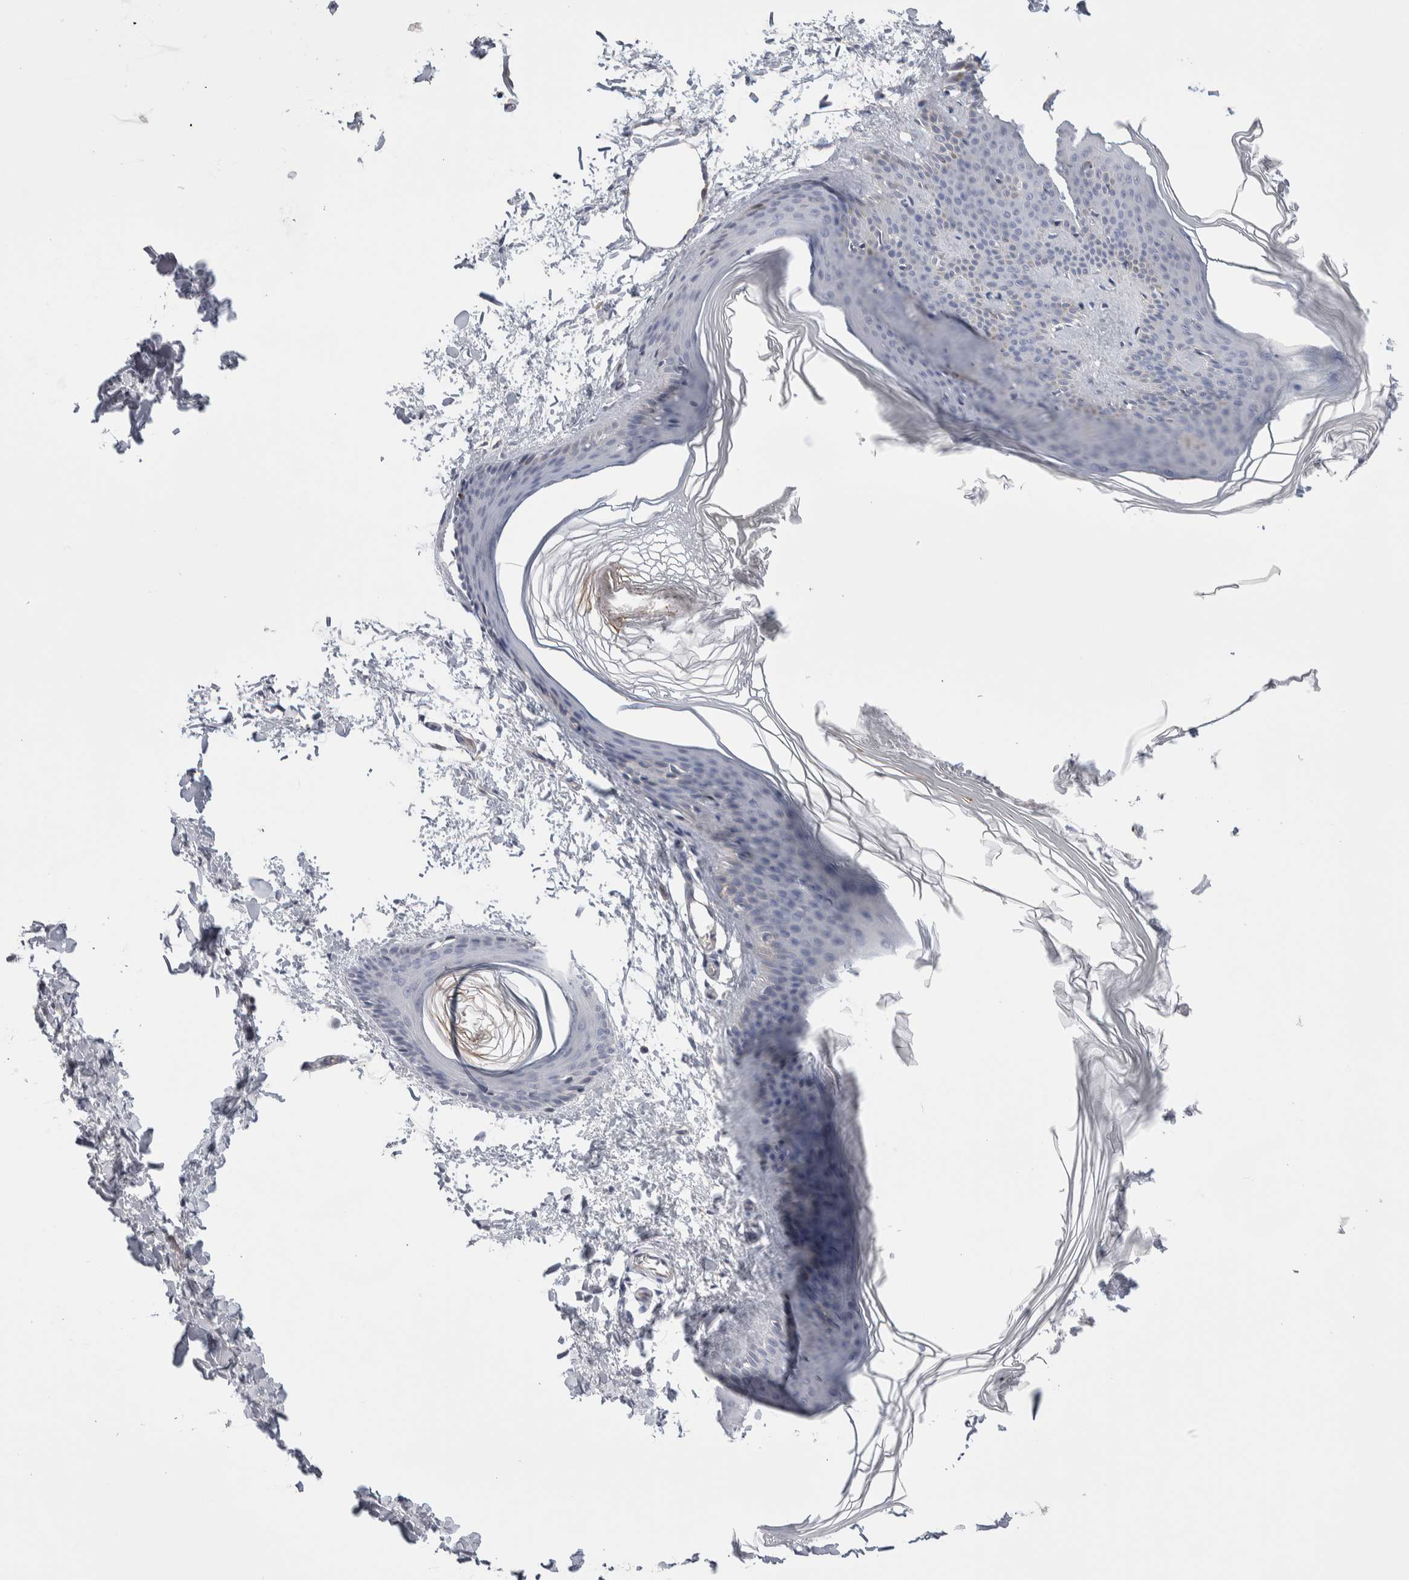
{"staining": {"intensity": "negative", "quantity": "none", "location": "none"}, "tissue": "skin", "cell_type": "Fibroblasts", "image_type": "normal", "snomed": [{"axis": "morphology", "description": "Normal tissue, NOS"}, {"axis": "topography", "description": "Skin"}], "caption": "IHC micrograph of normal skin: skin stained with DAB shows no significant protein positivity in fibroblasts.", "gene": "ZBTB49", "patient": {"sex": "female", "age": 27}}